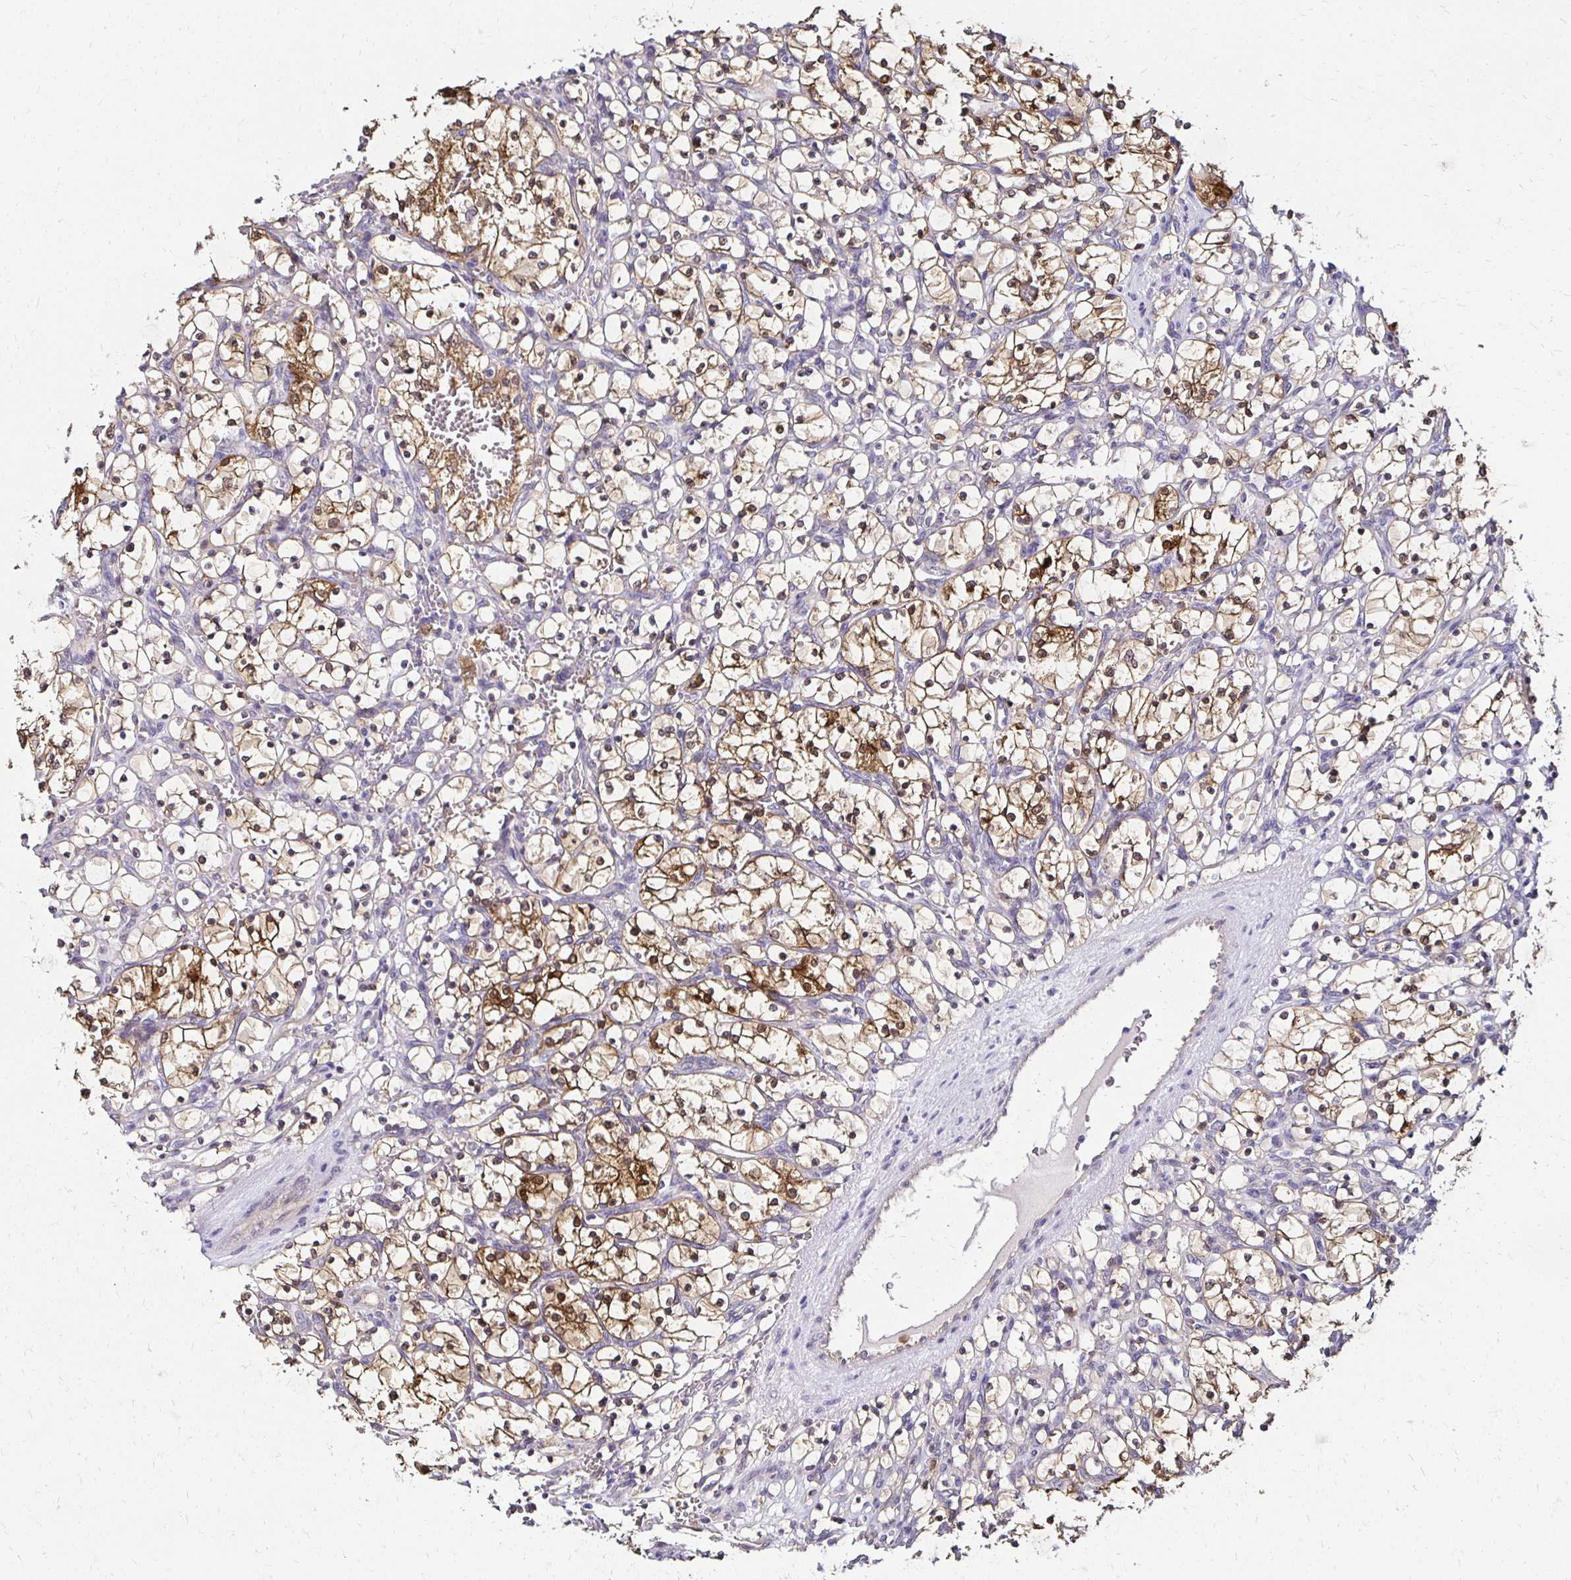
{"staining": {"intensity": "moderate", "quantity": ">75%", "location": "cytoplasmic/membranous"}, "tissue": "renal cancer", "cell_type": "Tumor cells", "image_type": "cancer", "snomed": [{"axis": "morphology", "description": "Adenocarcinoma, NOS"}, {"axis": "topography", "description": "Kidney"}], "caption": "IHC micrograph of neoplastic tissue: renal cancer (adenocarcinoma) stained using immunohistochemistry (IHC) reveals medium levels of moderate protein expression localized specifically in the cytoplasmic/membranous of tumor cells, appearing as a cytoplasmic/membranous brown color.", "gene": "TXN", "patient": {"sex": "female", "age": 69}}